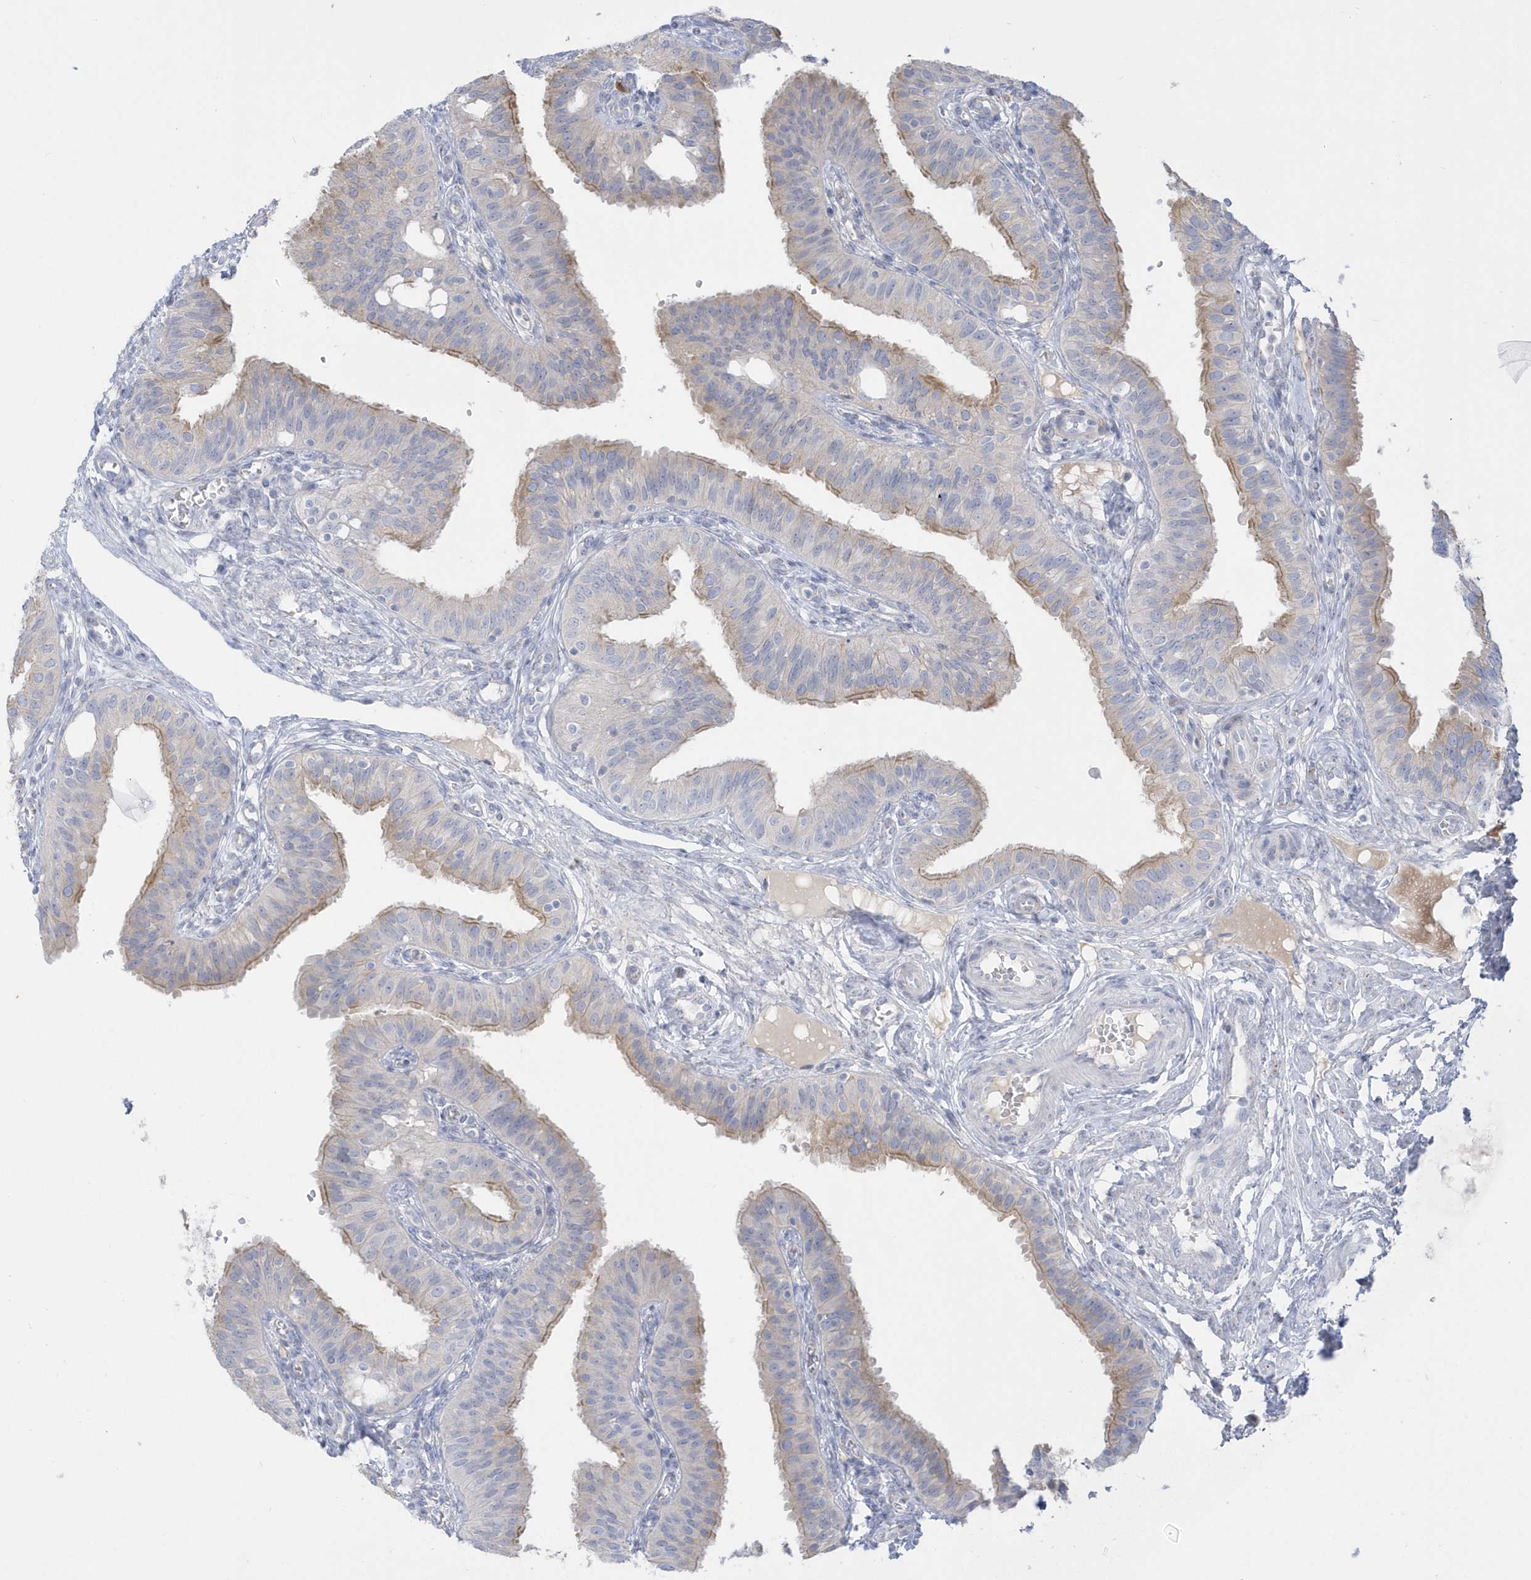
{"staining": {"intensity": "weak", "quantity": "25%-75%", "location": "cytoplasmic/membranous"}, "tissue": "fallopian tube", "cell_type": "Glandular cells", "image_type": "normal", "snomed": [{"axis": "morphology", "description": "Normal tissue, NOS"}, {"axis": "topography", "description": "Fallopian tube"}, {"axis": "topography", "description": "Ovary"}], "caption": "The photomicrograph displays immunohistochemical staining of benign fallopian tube. There is weak cytoplasmic/membranous positivity is identified in approximately 25%-75% of glandular cells.", "gene": "SEMA3D", "patient": {"sex": "female", "age": 42}}